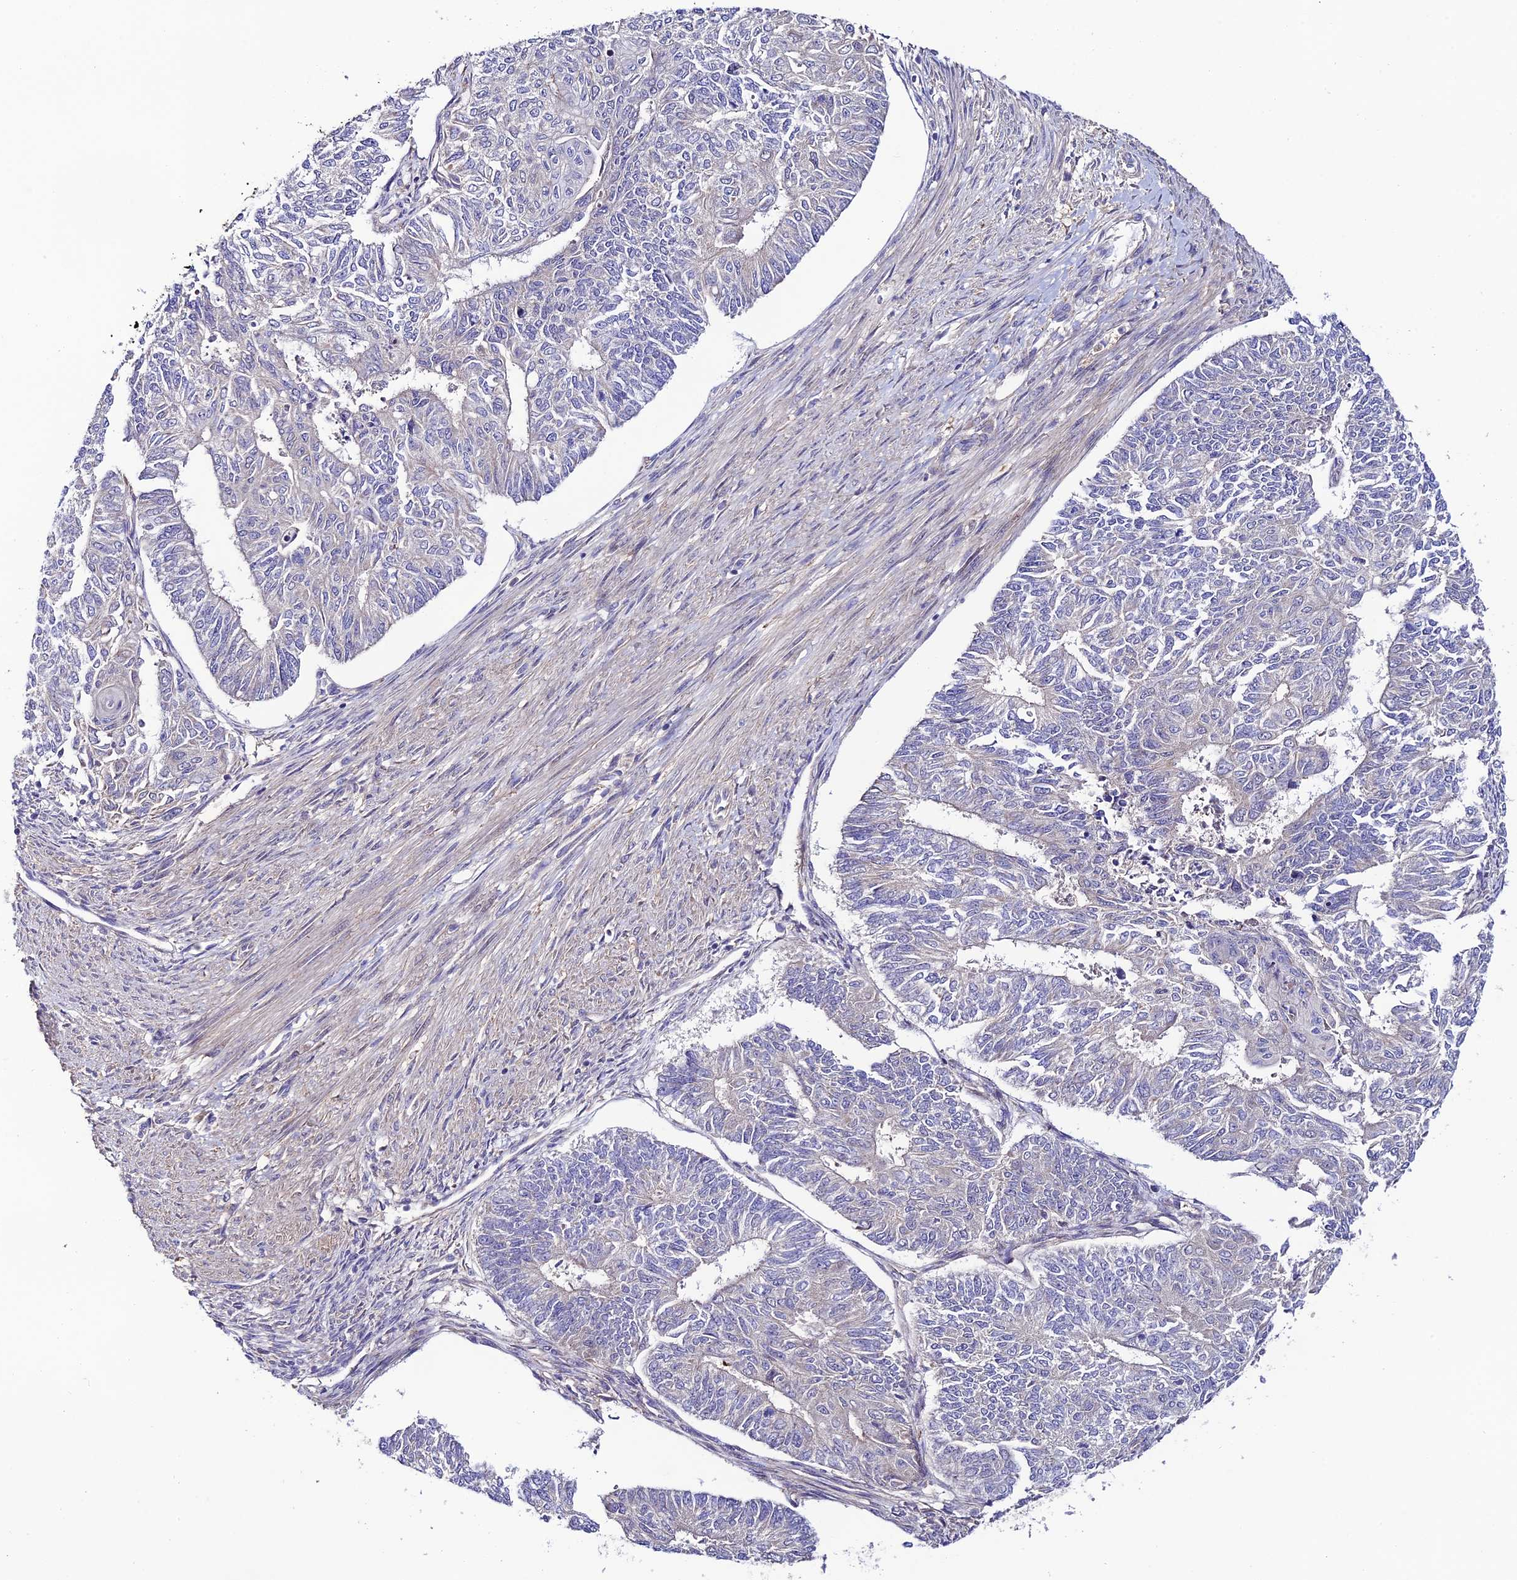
{"staining": {"intensity": "negative", "quantity": "none", "location": "none"}, "tissue": "endometrial cancer", "cell_type": "Tumor cells", "image_type": "cancer", "snomed": [{"axis": "morphology", "description": "Adenocarcinoma, NOS"}, {"axis": "topography", "description": "Endometrium"}], "caption": "Protein analysis of endometrial adenocarcinoma demonstrates no significant expression in tumor cells. (Brightfield microscopy of DAB (3,3'-diaminobenzidine) IHC at high magnification).", "gene": "BRME1", "patient": {"sex": "female", "age": 32}}